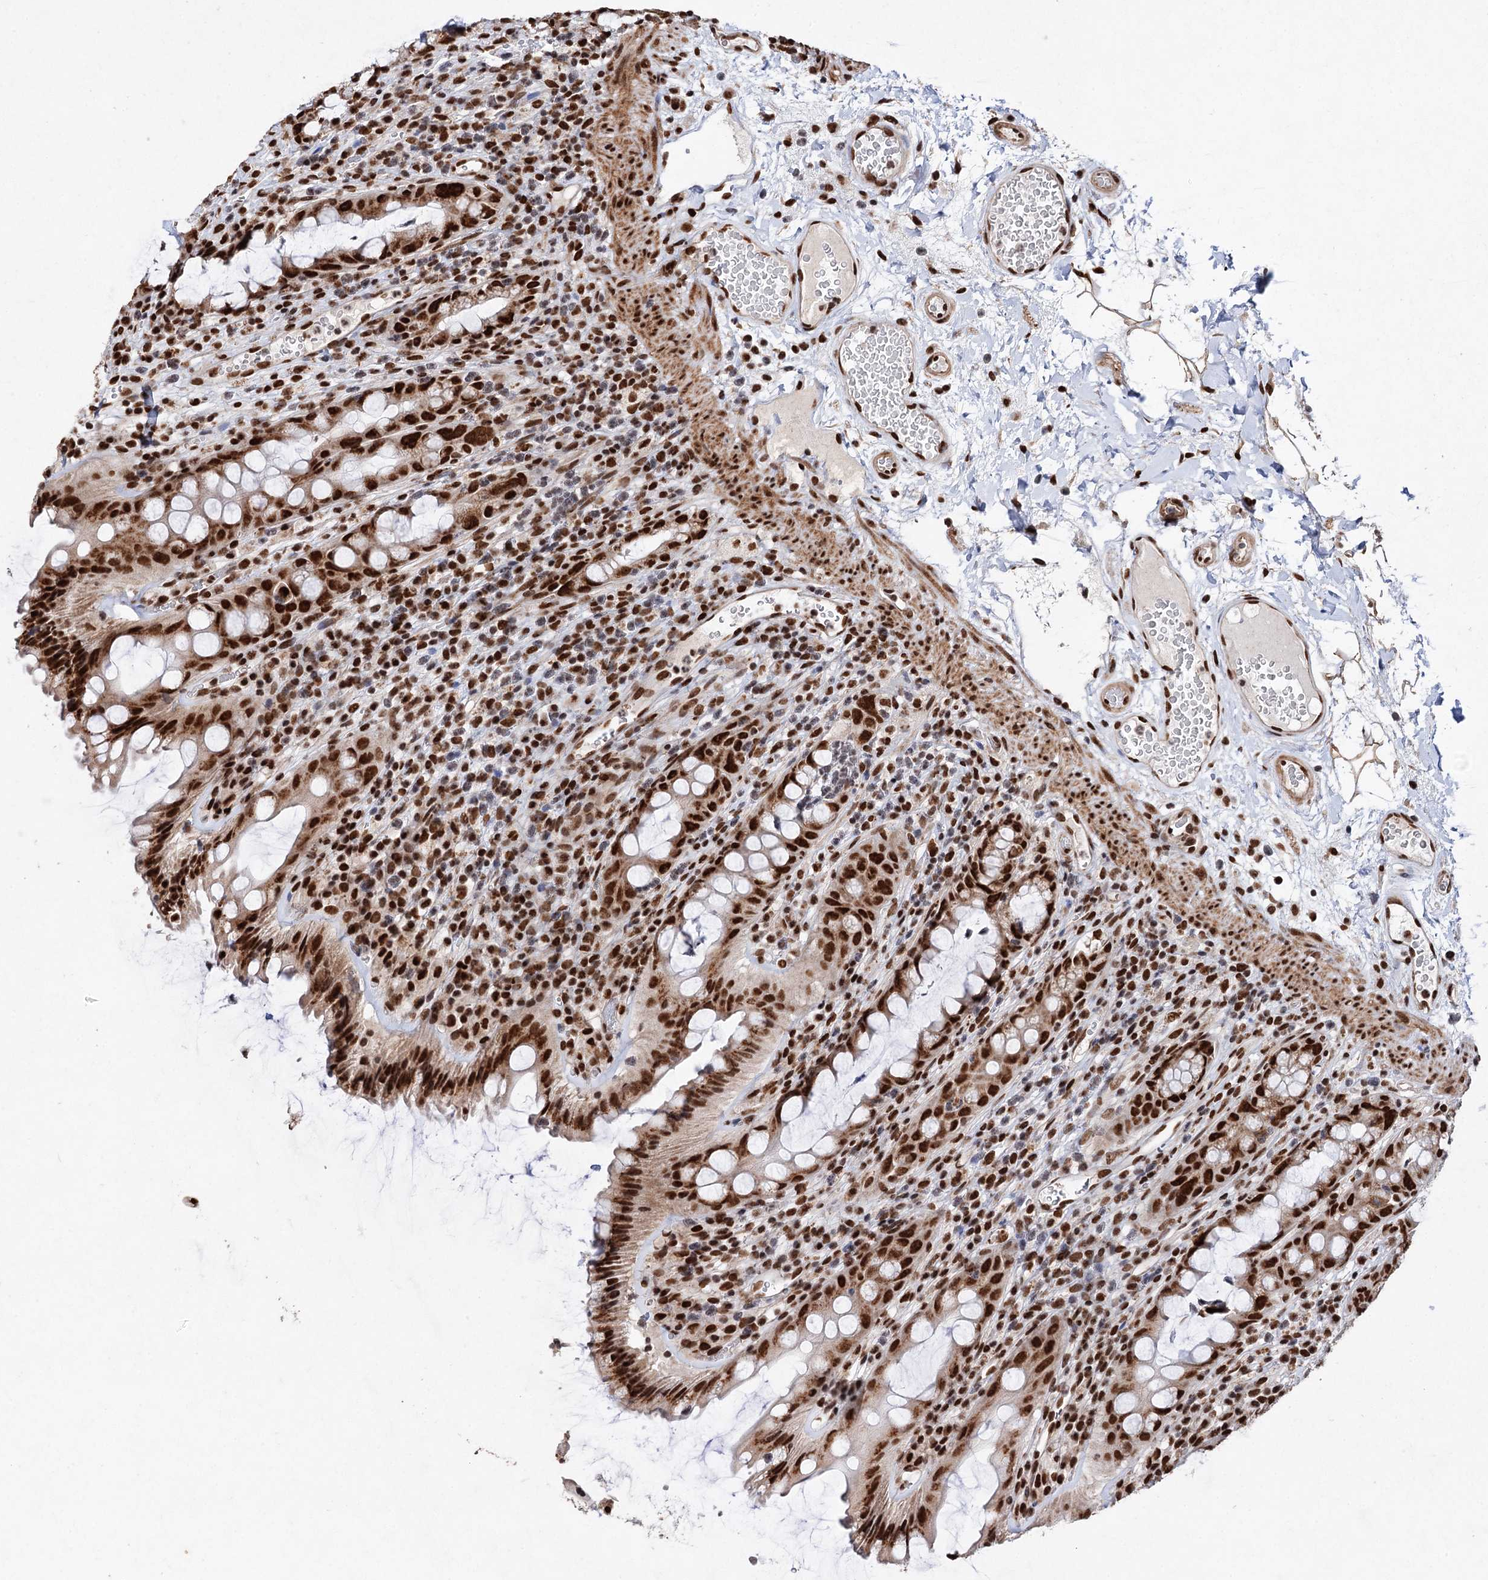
{"staining": {"intensity": "strong", "quantity": ">75%", "location": "nuclear"}, "tissue": "rectum", "cell_type": "Glandular cells", "image_type": "normal", "snomed": [{"axis": "morphology", "description": "Normal tissue, NOS"}, {"axis": "topography", "description": "Rectum"}], "caption": "Immunohistochemistry (DAB (3,3'-diaminobenzidine)) staining of unremarkable rectum shows strong nuclear protein staining in about >75% of glandular cells.", "gene": "MATR3", "patient": {"sex": "female", "age": 57}}